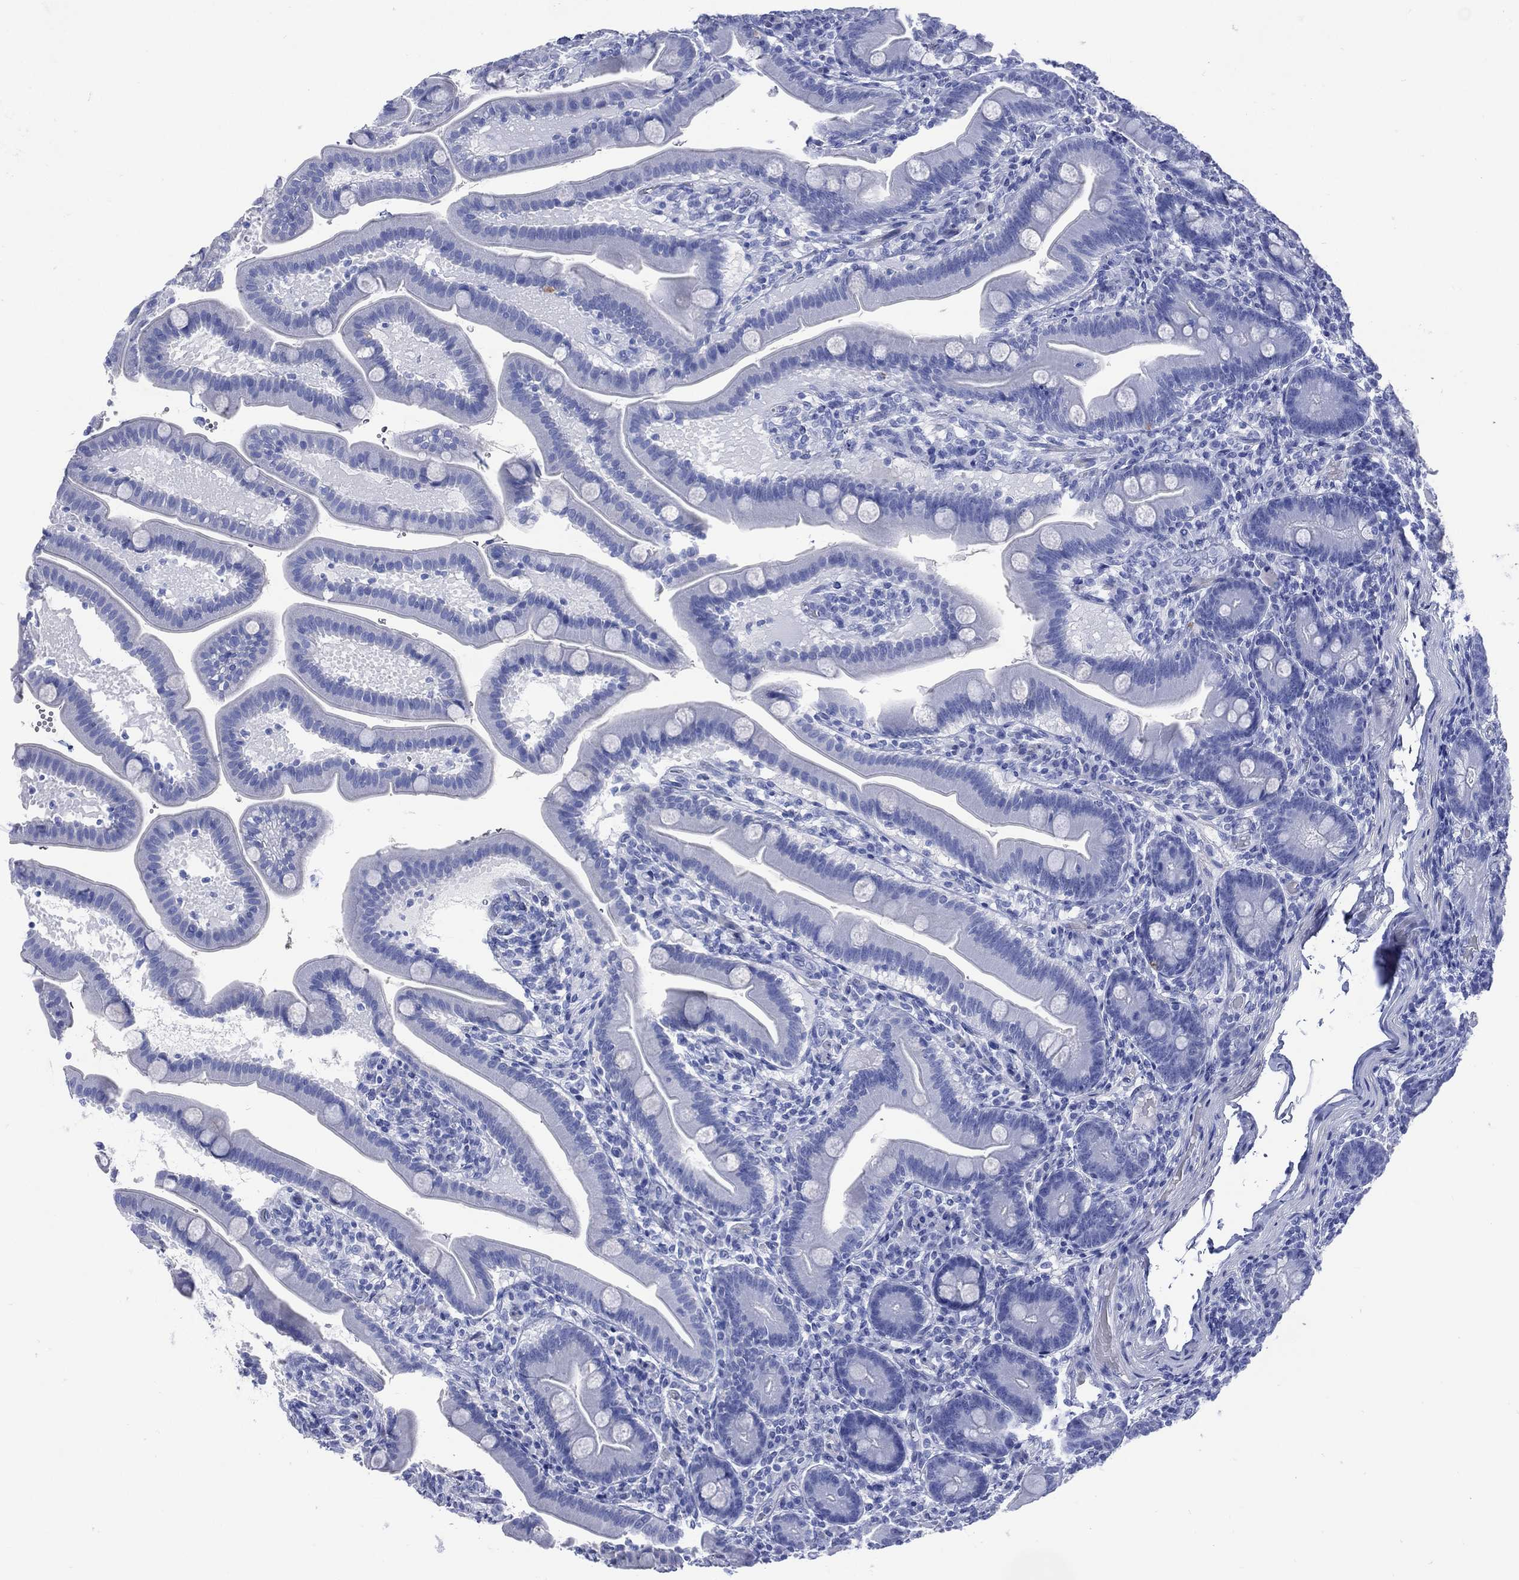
{"staining": {"intensity": "negative", "quantity": "none", "location": "none"}, "tissue": "small intestine", "cell_type": "Glandular cells", "image_type": "normal", "snomed": [{"axis": "morphology", "description": "Normal tissue, NOS"}, {"axis": "topography", "description": "Small intestine"}], "caption": "Immunohistochemical staining of normal human small intestine shows no significant staining in glandular cells.", "gene": "SHCBP1L", "patient": {"sex": "male", "age": 66}}